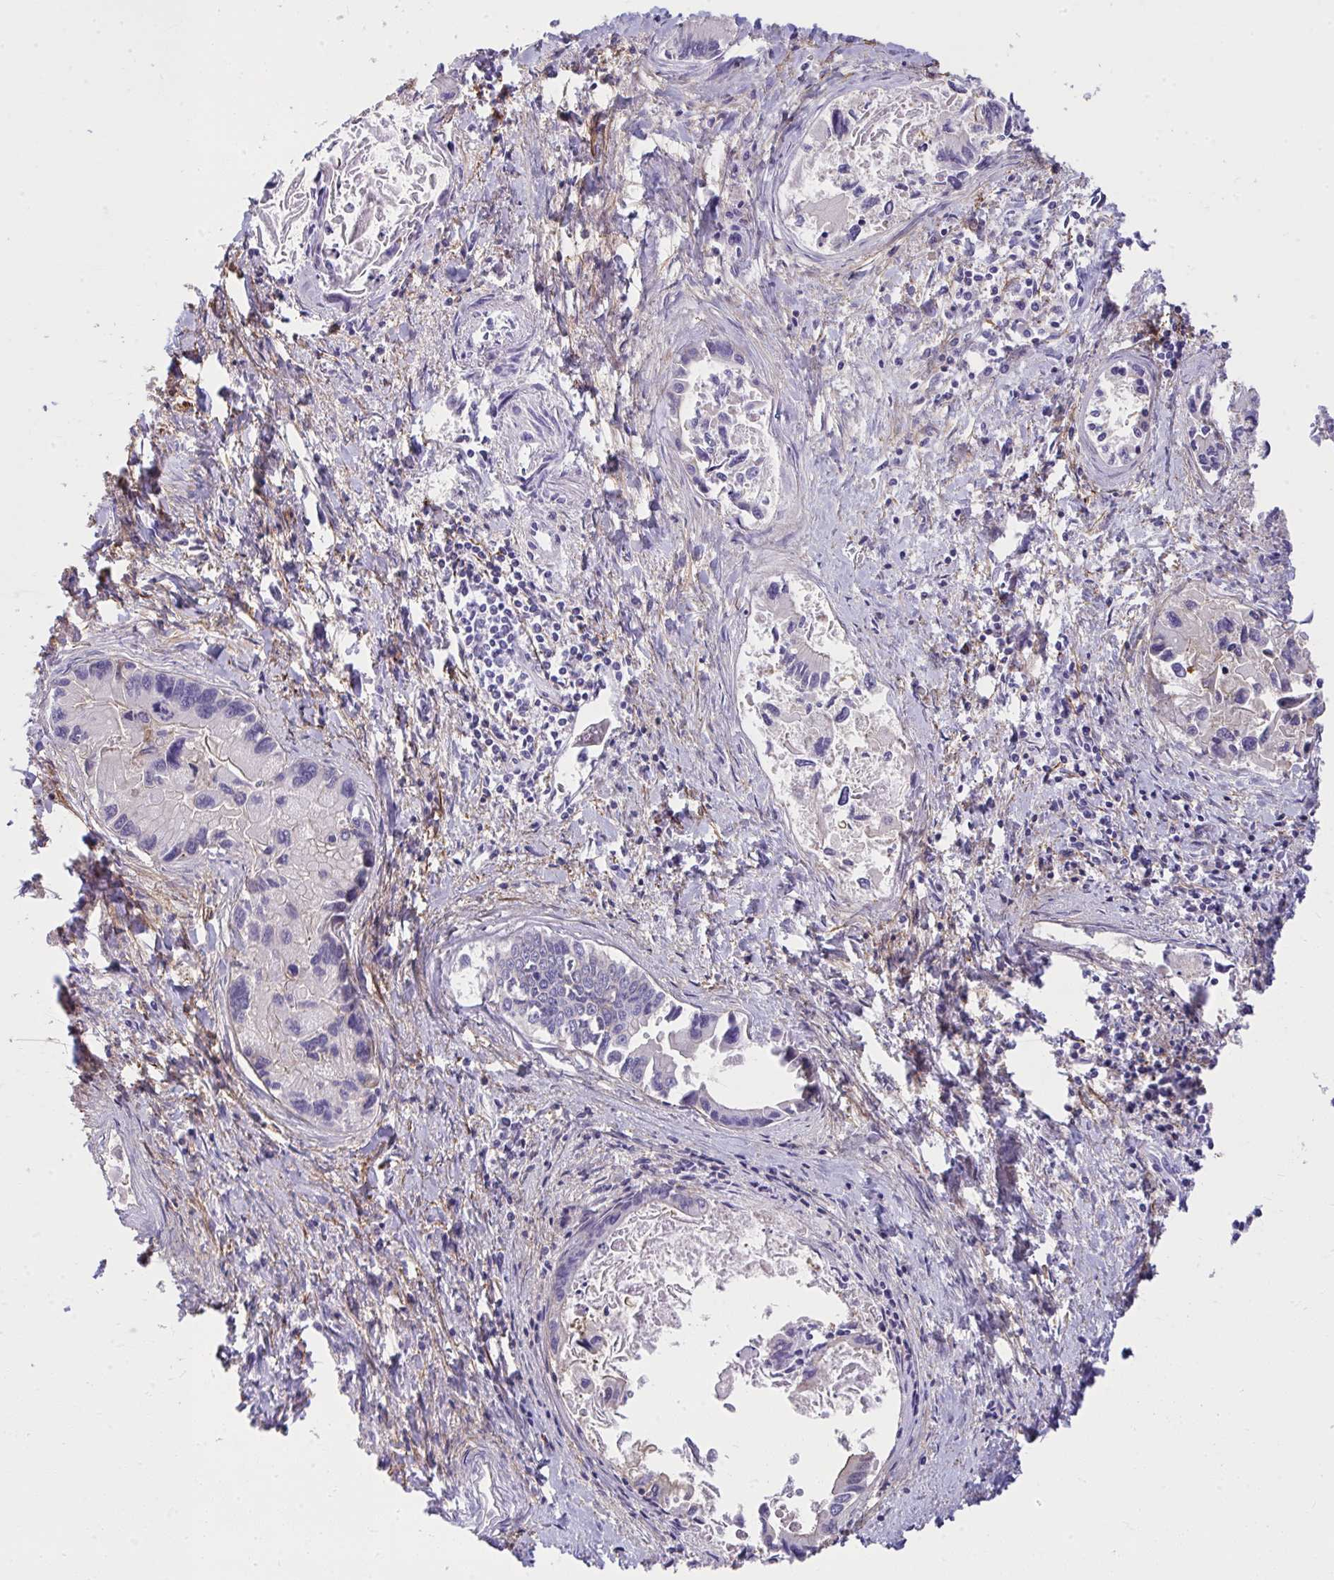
{"staining": {"intensity": "negative", "quantity": "none", "location": "none"}, "tissue": "liver cancer", "cell_type": "Tumor cells", "image_type": "cancer", "snomed": [{"axis": "morphology", "description": "Cholangiocarcinoma"}, {"axis": "topography", "description": "Liver"}], "caption": "High magnification brightfield microscopy of cholangiocarcinoma (liver) stained with DAB (3,3'-diaminobenzidine) (brown) and counterstained with hematoxylin (blue): tumor cells show no significant staining.", "gene": "PIGZ", "patient": {"sex": "male", "age": 66}}